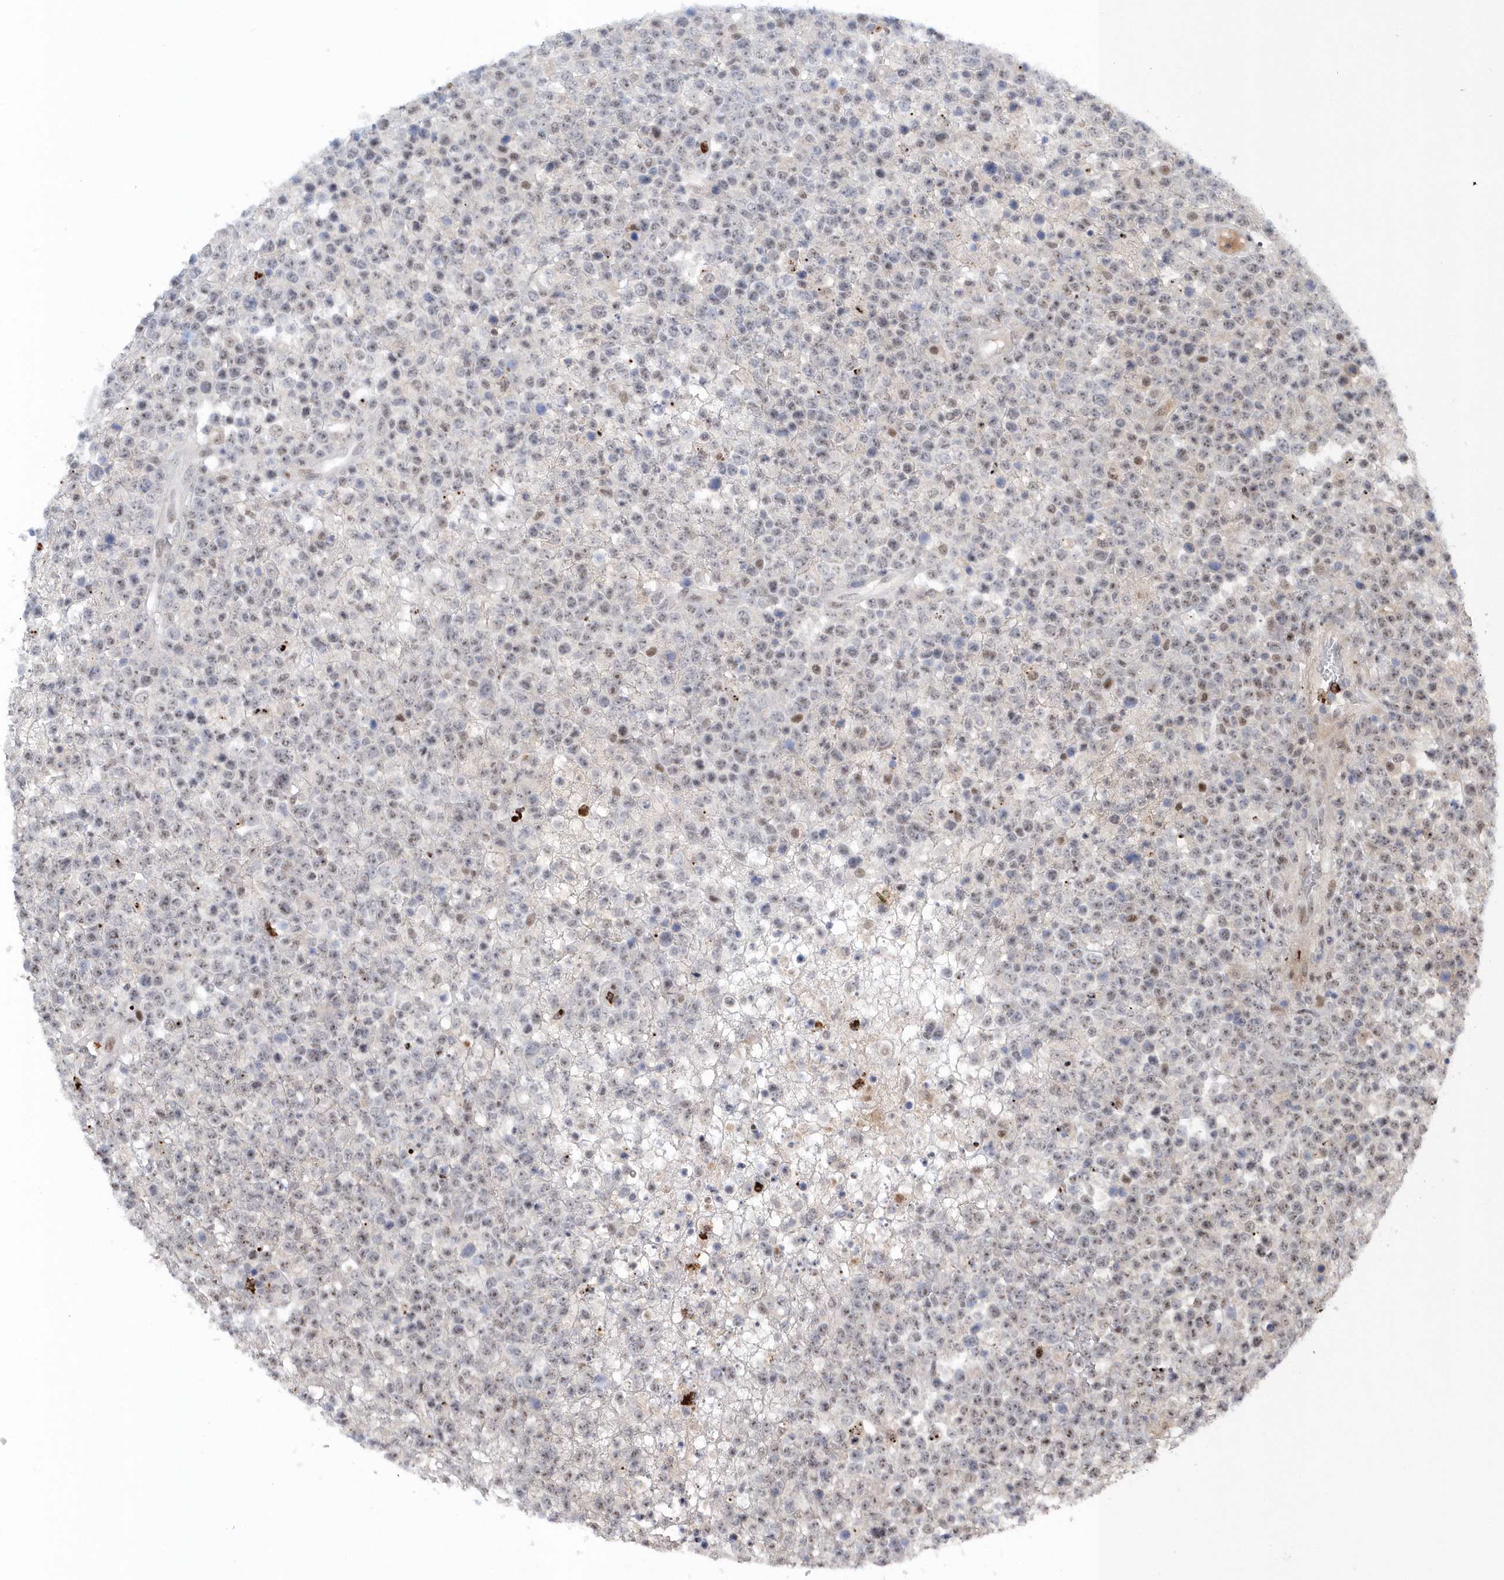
{"staining": {"intensity": "weak", "quantity": "25%-75%", "location": "nuclear"}, "tissue": "lymphoma", "cell_type": "Tumor cells", "image_type": "cancer", "snomed": [{"axis": "morphology", "description": "Malignant lymphoma, non-Hodgkin's type, High grade"}, {"axis": "topography", "description": "Colon"}], "caption": "Tumor cells display low levels of weak nuclear positivity in about 25%-75% of cells in high-grade malignant lymphoma, non-Hodgkin's type.", "gene": "ASCL4", "patient": {"sex": "female", "age": 53}}